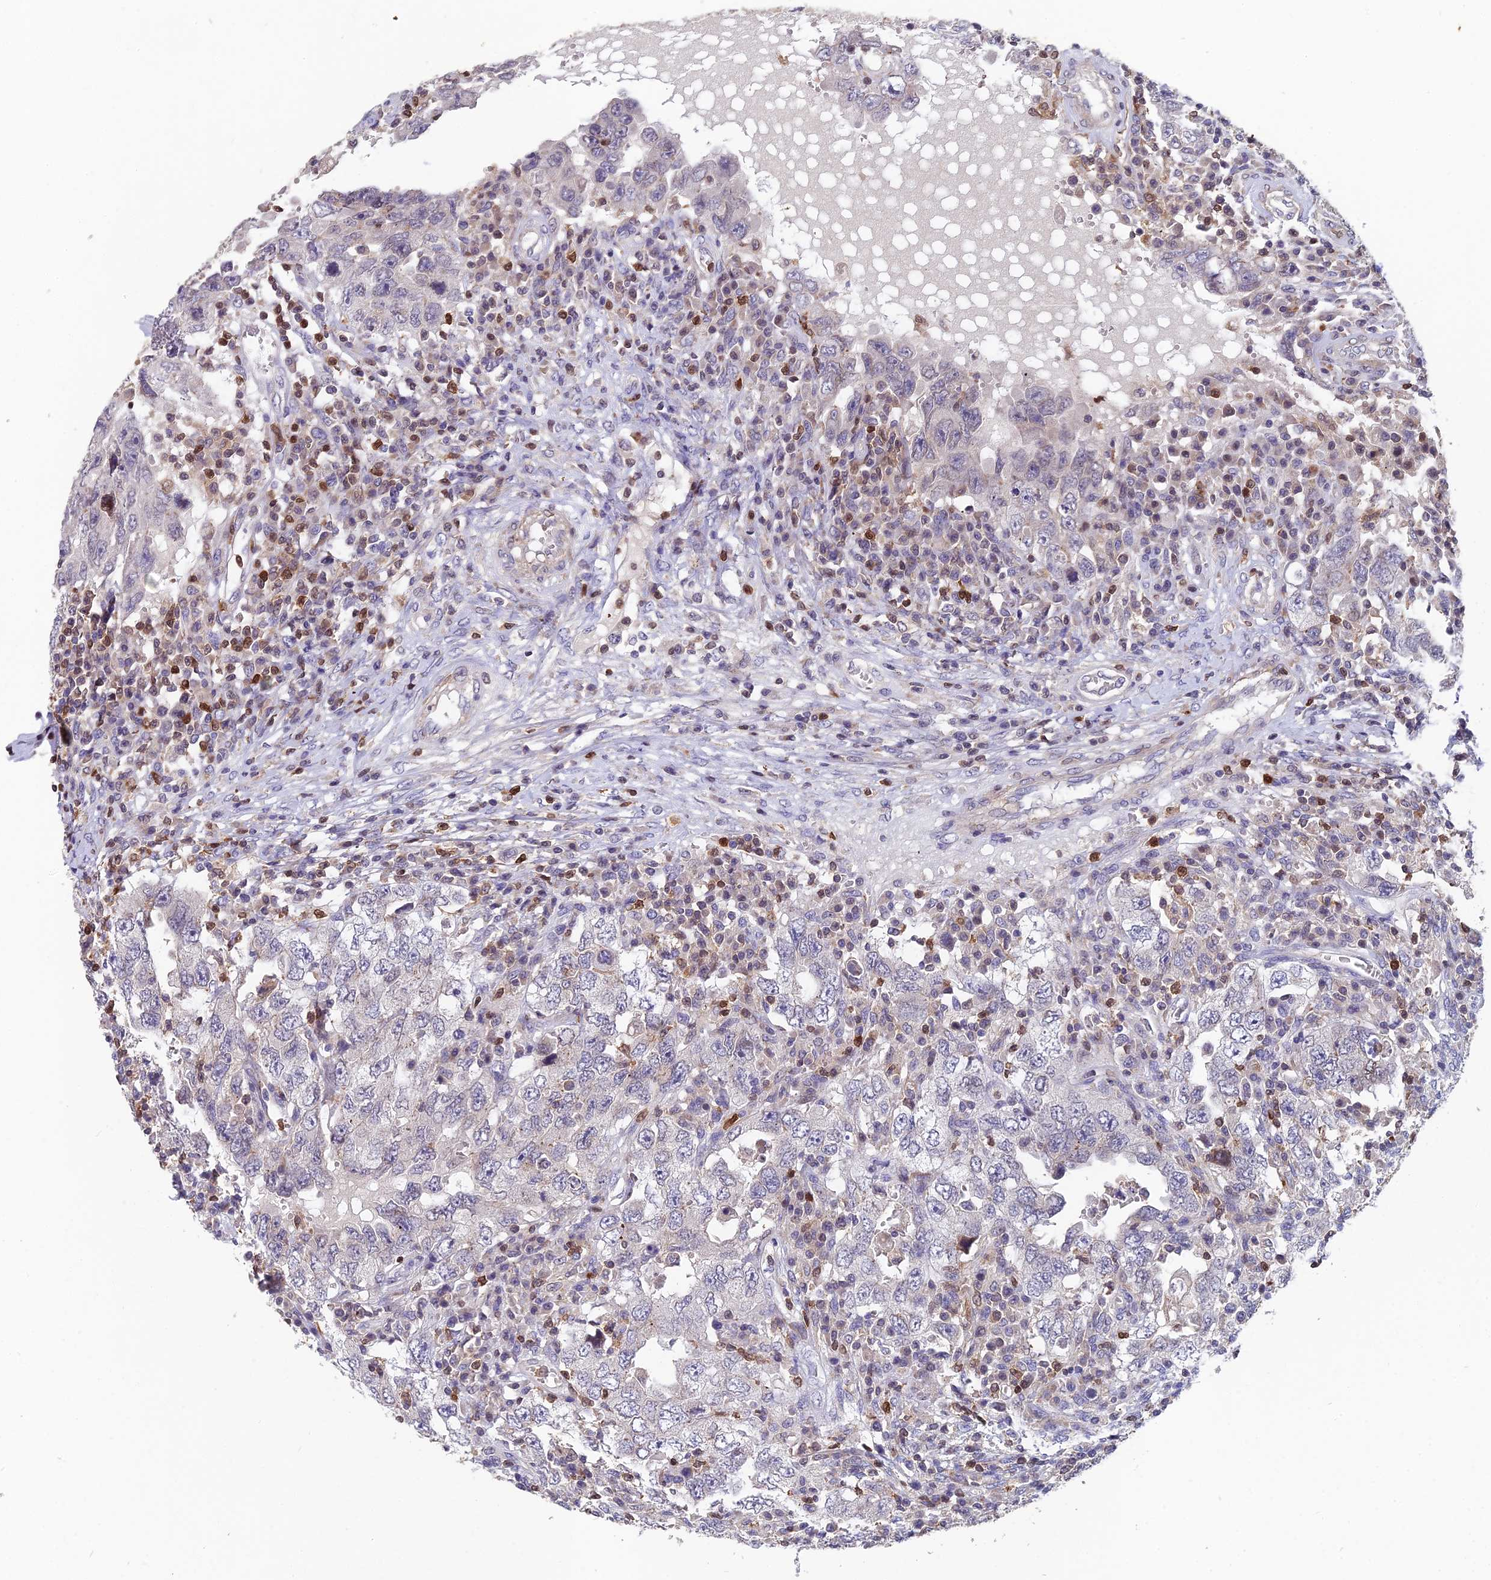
{"staining": {"intensity": "negative", "quantity": "none", "location": "none"}, "tissue": "testis cancer", "cell_type": "Tumor cells", "image_type": "cancer", "snomed": [{"axis": "morphology", "description": "Carcinoma, Embryonal, NOS"}, {"axis": "topography", "description": "Testis"}], "caption": "Embryonal carcinoma (testis) was stained to show a protein in brown. There is no significant positivity in tumor cells.", "gene": "GALK2", "patient": {"sex": "male", "age": 26}}